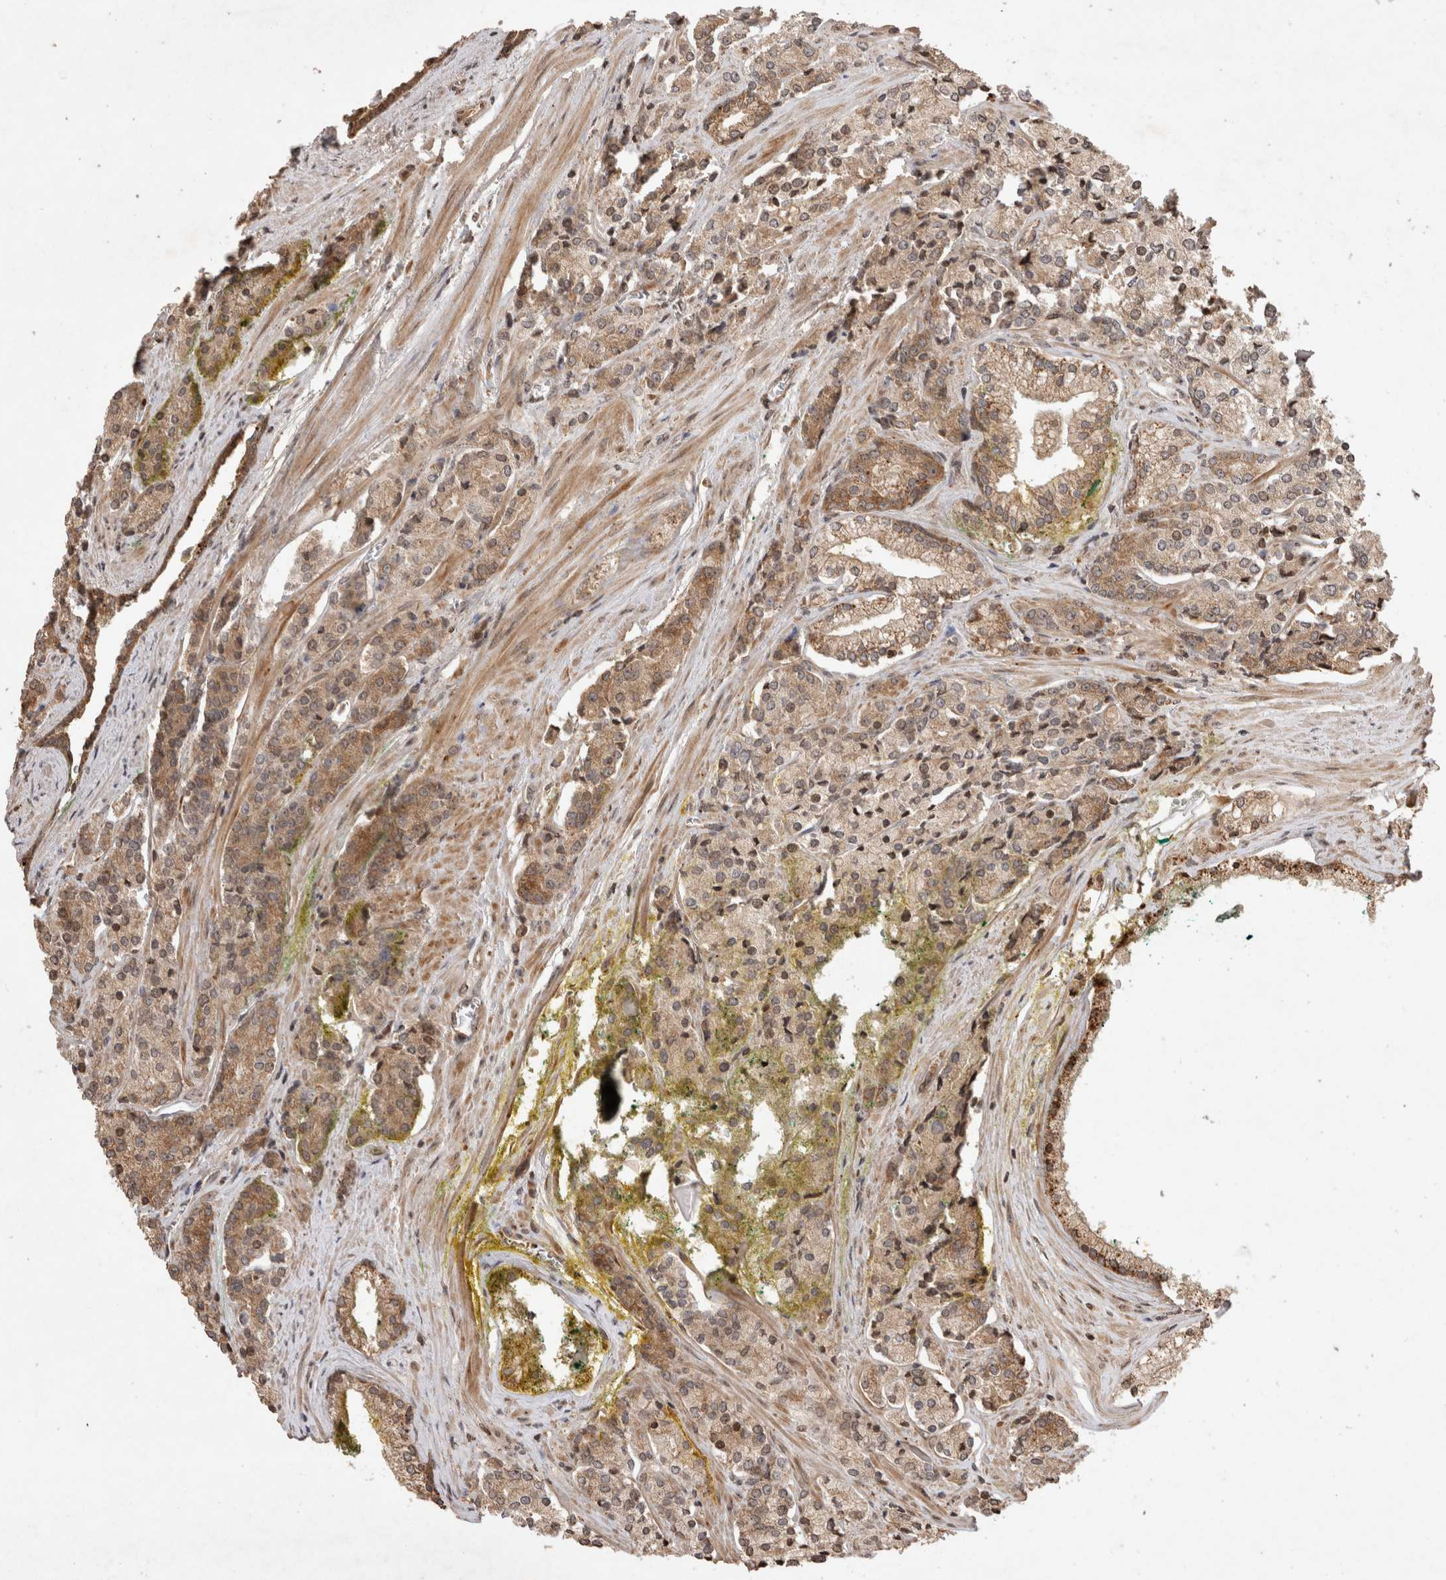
{"staining": {"intensity": "moderate", "quantity": ">75%", "location": "cytoplasmic/membranous"}, "tissue": "prostate cancer", "cell_type": "Tumor cells", "image_type": "cancer", "snomed": [{"axis": "morphology", "description": "Adenocarcinoma, High grade"}, {"axis": "topography", "description": "Prostate"}], "caption": "Prostate cancer (adenocarcinoma (high-grade)) tissue reveals moderate cytoplasmic/membranous staining in approximately >75% of tumor cells", "gene": "FAM221A", "patient": {"sex": "male", "age": 71}}